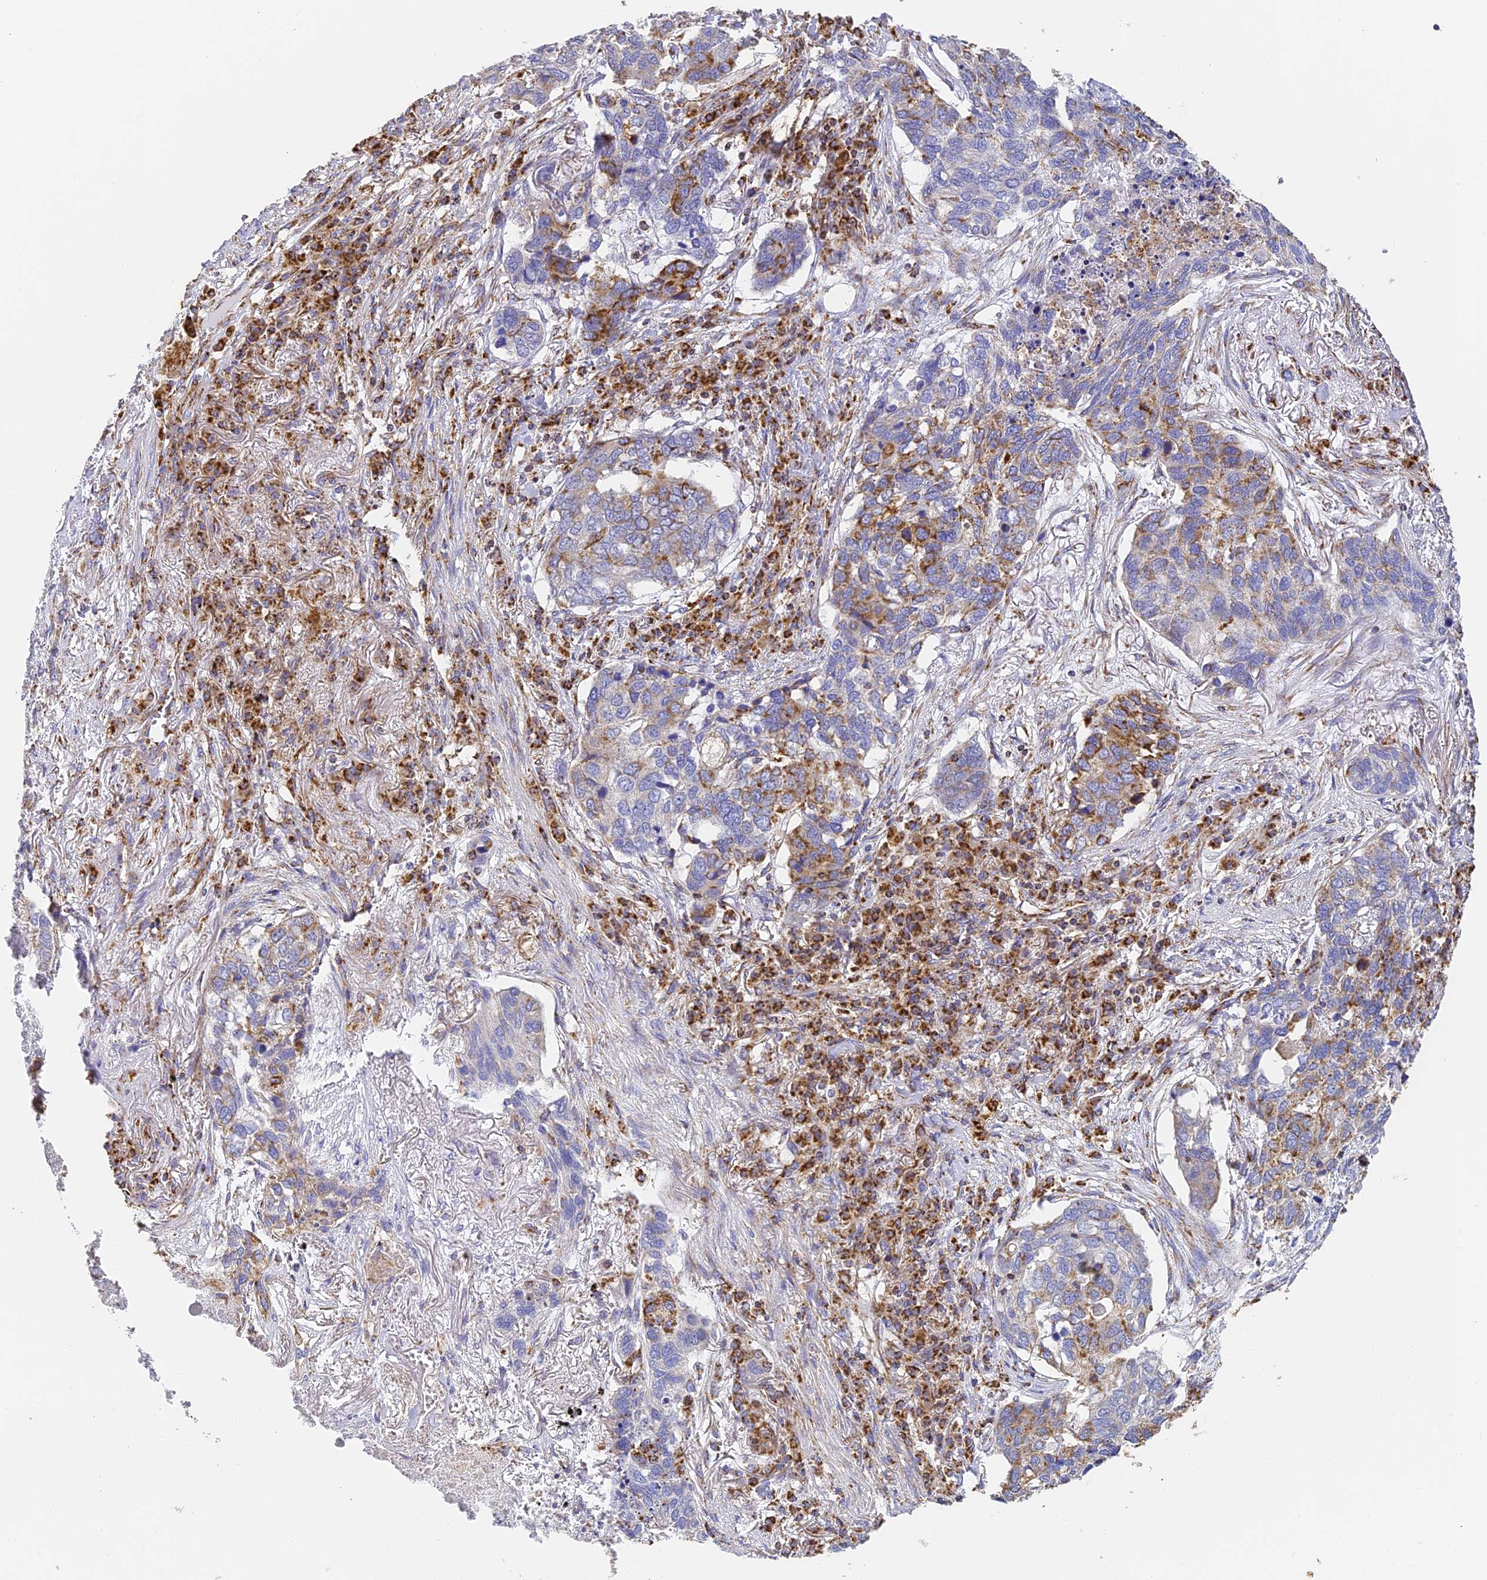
{"staining": {"intensity": "moderate", "quantity": "<25%", "location": "cytoplasmic/membranous"}, "tissue": "lung cancer", "cell_type": "Tumor cells", "image_type": "cancer", "snomed": [{"axis": "morphology", "description": "Squamous cell carcinoma, NOS"}, {"axis": "topography", "description": "Lung"}], "caption": "Immunohistochemistry (IHC) micrograph of human lung cancer (squamous cell carcinoma) stained for a protein (brown), which exhibits low levels of moderate cytoplasmic/membranous expression in about <25% of tumor cells.", "gene": "COX6C", "patient": {"sex": "female", "age": 63}}